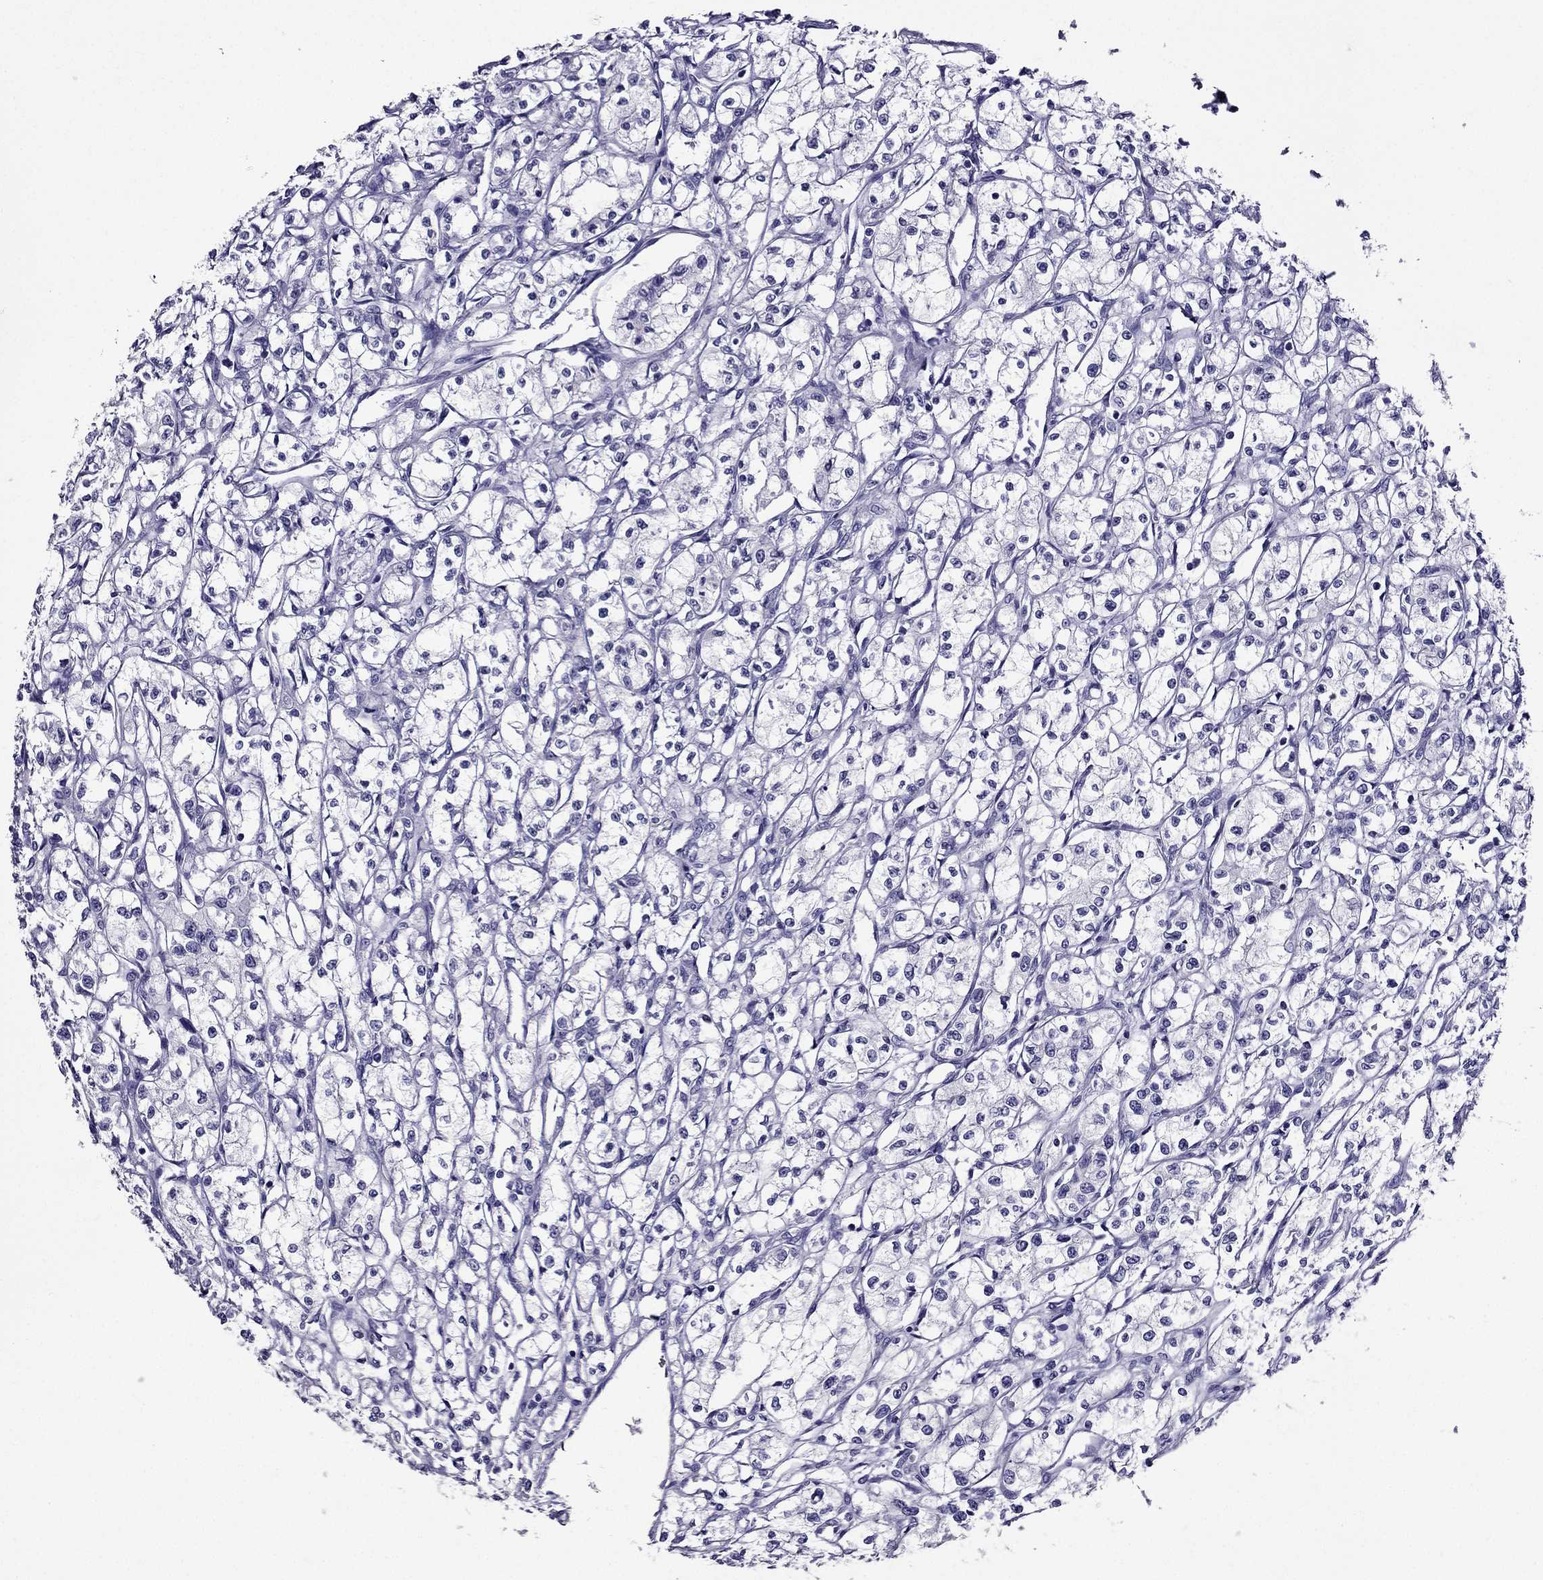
{"staining": {"intensity": "negative", "quantity": "none", "location": "none"}, "tissue": "renal cancer", "cell_type": "Tumor cells", "image_type": "cancer", "snomed": [{"axis": "morphology", "description": "Adenocarcinoma, NOS"}, {"axis": "topography", "description": "Kidney"}], "caption": "Immunohistochemistry of human renal cancer (adenocarcinoma) shows no positivity in tumor cells.", "gene": "ZNF541", "patient": {"sex": "male", "age": 56}}